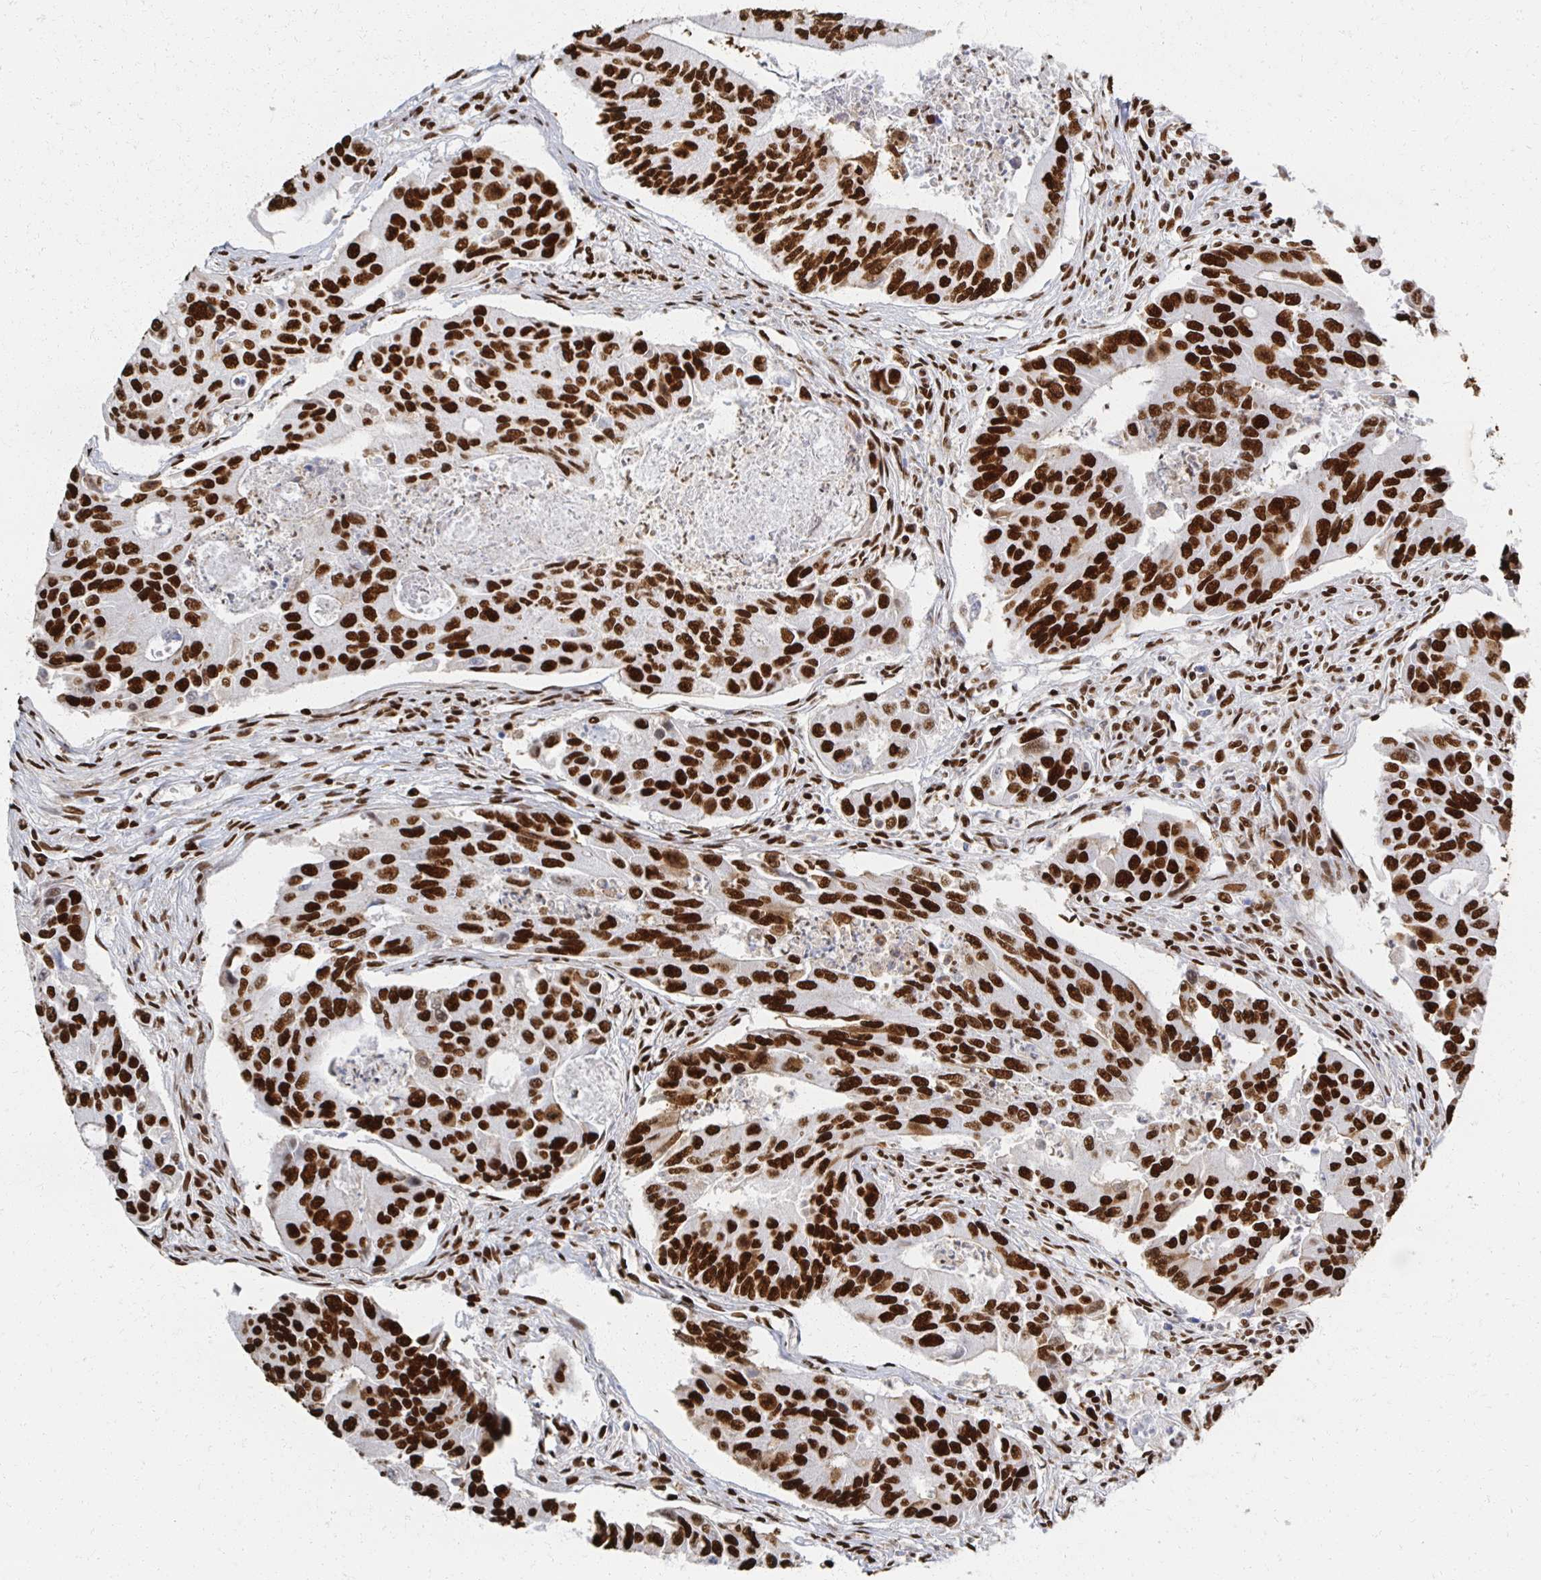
{"staining": {"intensity": "strong", "quantity": ">75%", "location": "nuclear"}, "tissue": "colorectal cancer", "cell_type": "Tumor cells", "image_type": "cancer", "snomed": [{"axis": "morphology", "description": "Adenocarcinoma, NOS"}, {"axis": "topography", "description": "Colon"}], "caption": "Immunohistochemical staining of colorectal cancer (adenocarcinoma) demonstrates strong nuclear protein positivity in about >75% of tumor cells. (Brightfield microscopy of DAB IHC at high magnification).", "gene": "RBBP7", "patient": {"sex": "female", "age": 67}}